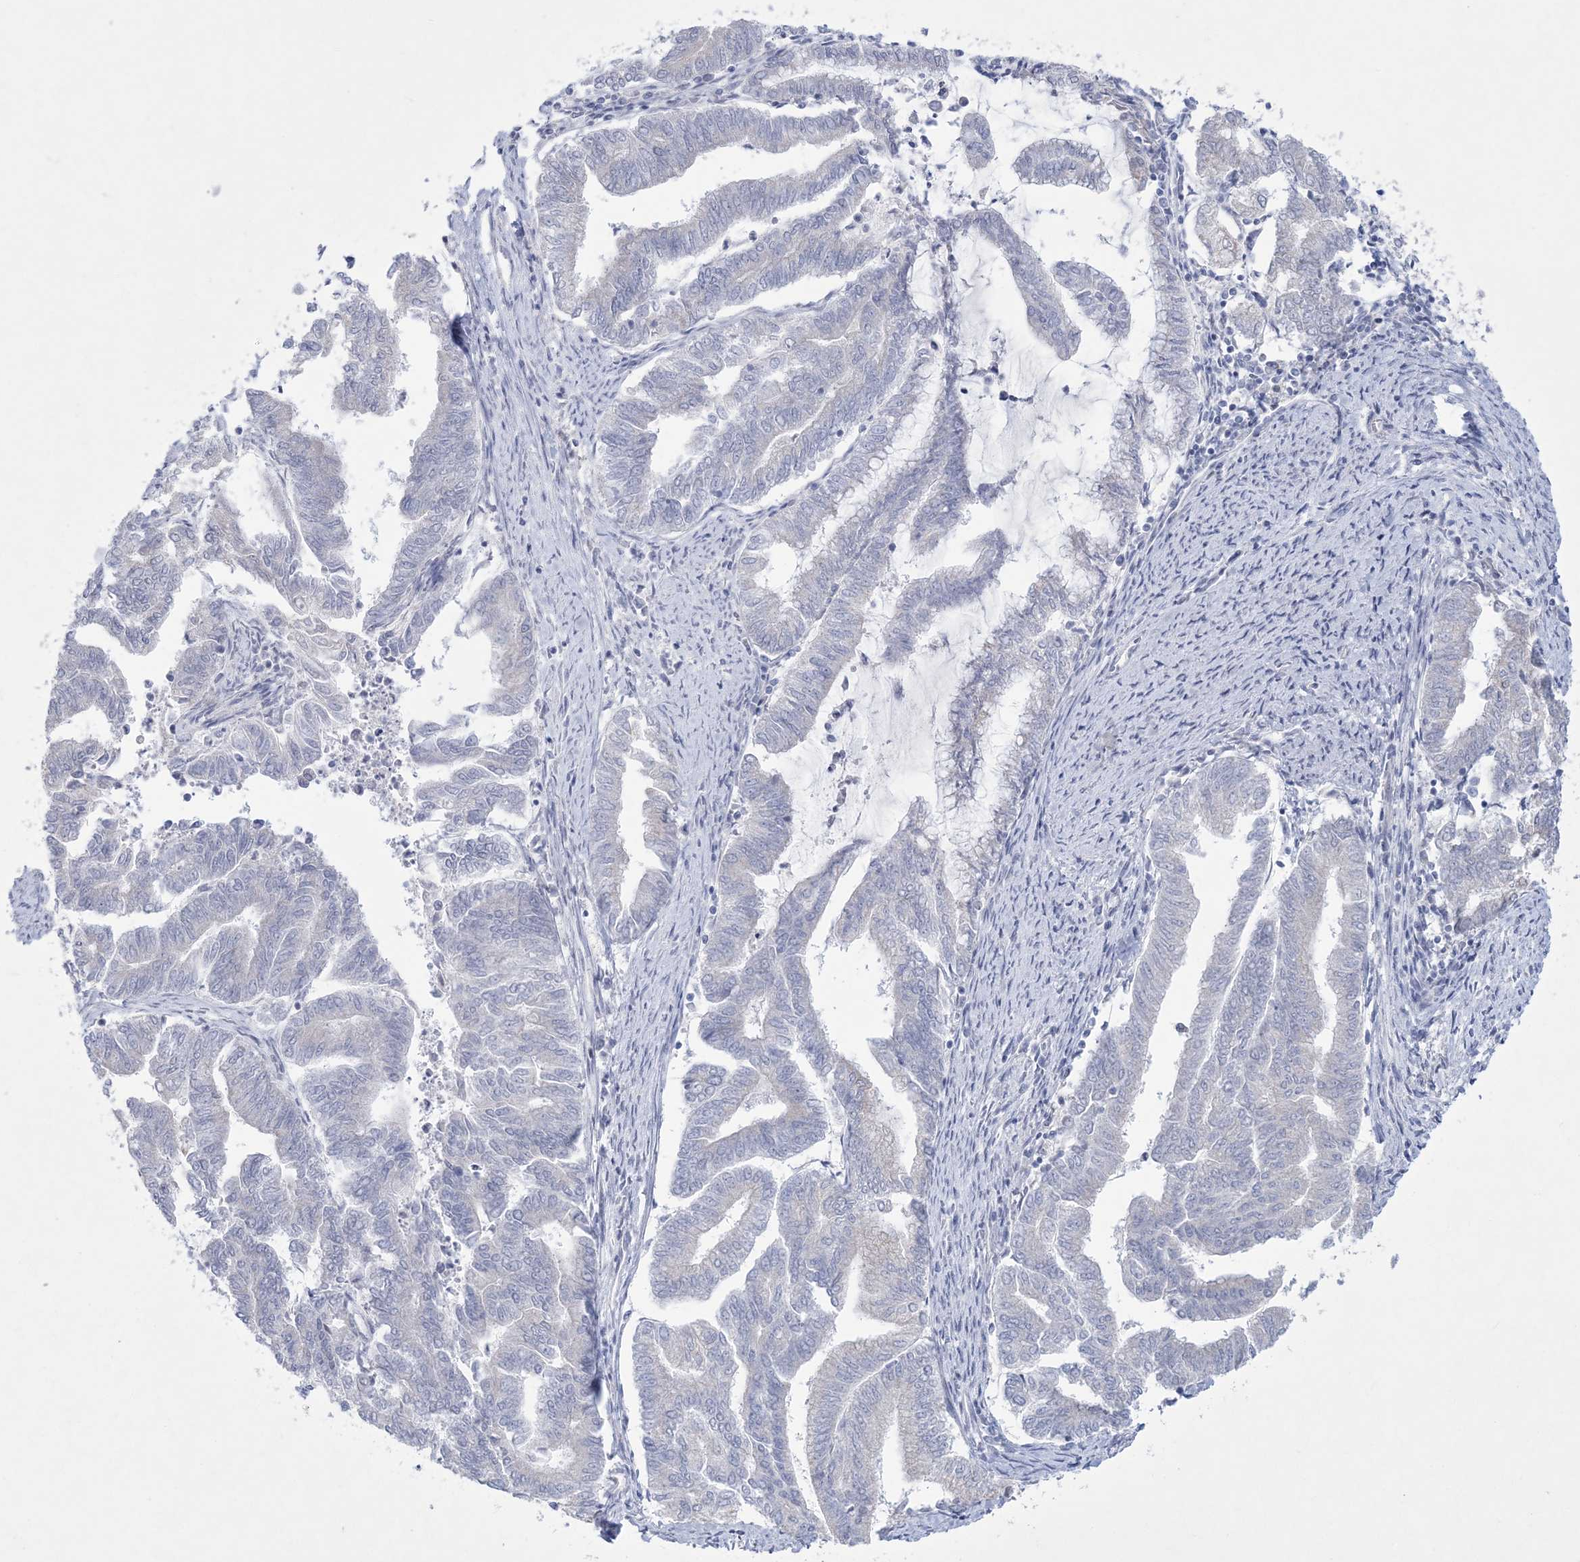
{"staining": {"intensity": "negative", "quantity": "none", "location": "none"}, "tissue": "endometrial cancer", "cell_type": "Tumor cells", "image_type": "cancer", "snomed": [{"axis": "morphology", "description": "Adenocarcinoma, NOS"}, {"axis": "topography", "description": "Endometrium"}], "caption": "This is a micrograph of immunohistochemistry (IHC) staining of endometrial cancer (adenocarcinoma), which shows no expression in tumor cells.", "gene": "WDR27", "patient": {"sex": "female", "age": 79}}